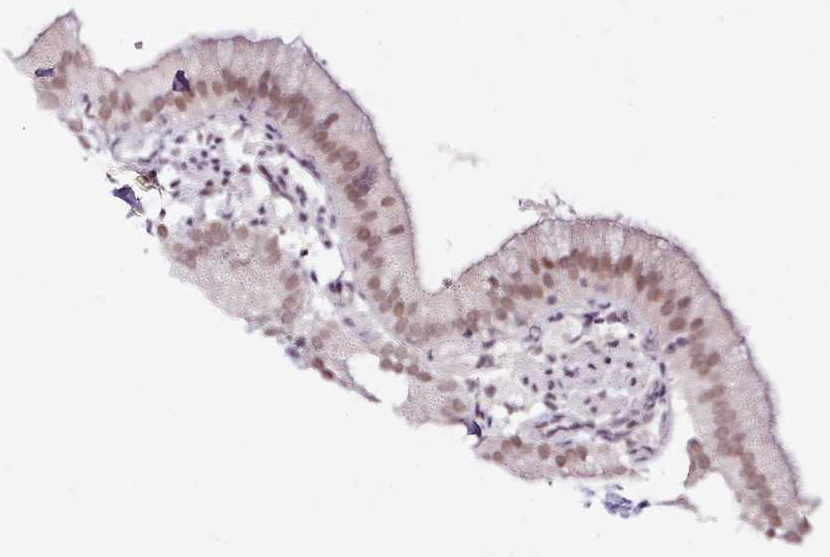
{"staining": {"intensity": "moderate", "quantity": "25%-75%", "location": "cytoplasmic/membranous"}, "tissue": "gallbladder", "cell_type": "Glandular cells", "image_type": "normal", "snomed": [{"axis": "morphology", "description": "Normal tissue, NOS"}, {"axis": "topography", "description": "Gallbladder"}], "caption": "Benign gallbladder displays moderate cytoplasmic/membranous positivity in about 25%-75% of glandular cells, visualized by immunohistochemistry.", "gene": "SYT15B", "patient": {"sex": "male", "age": 55}}